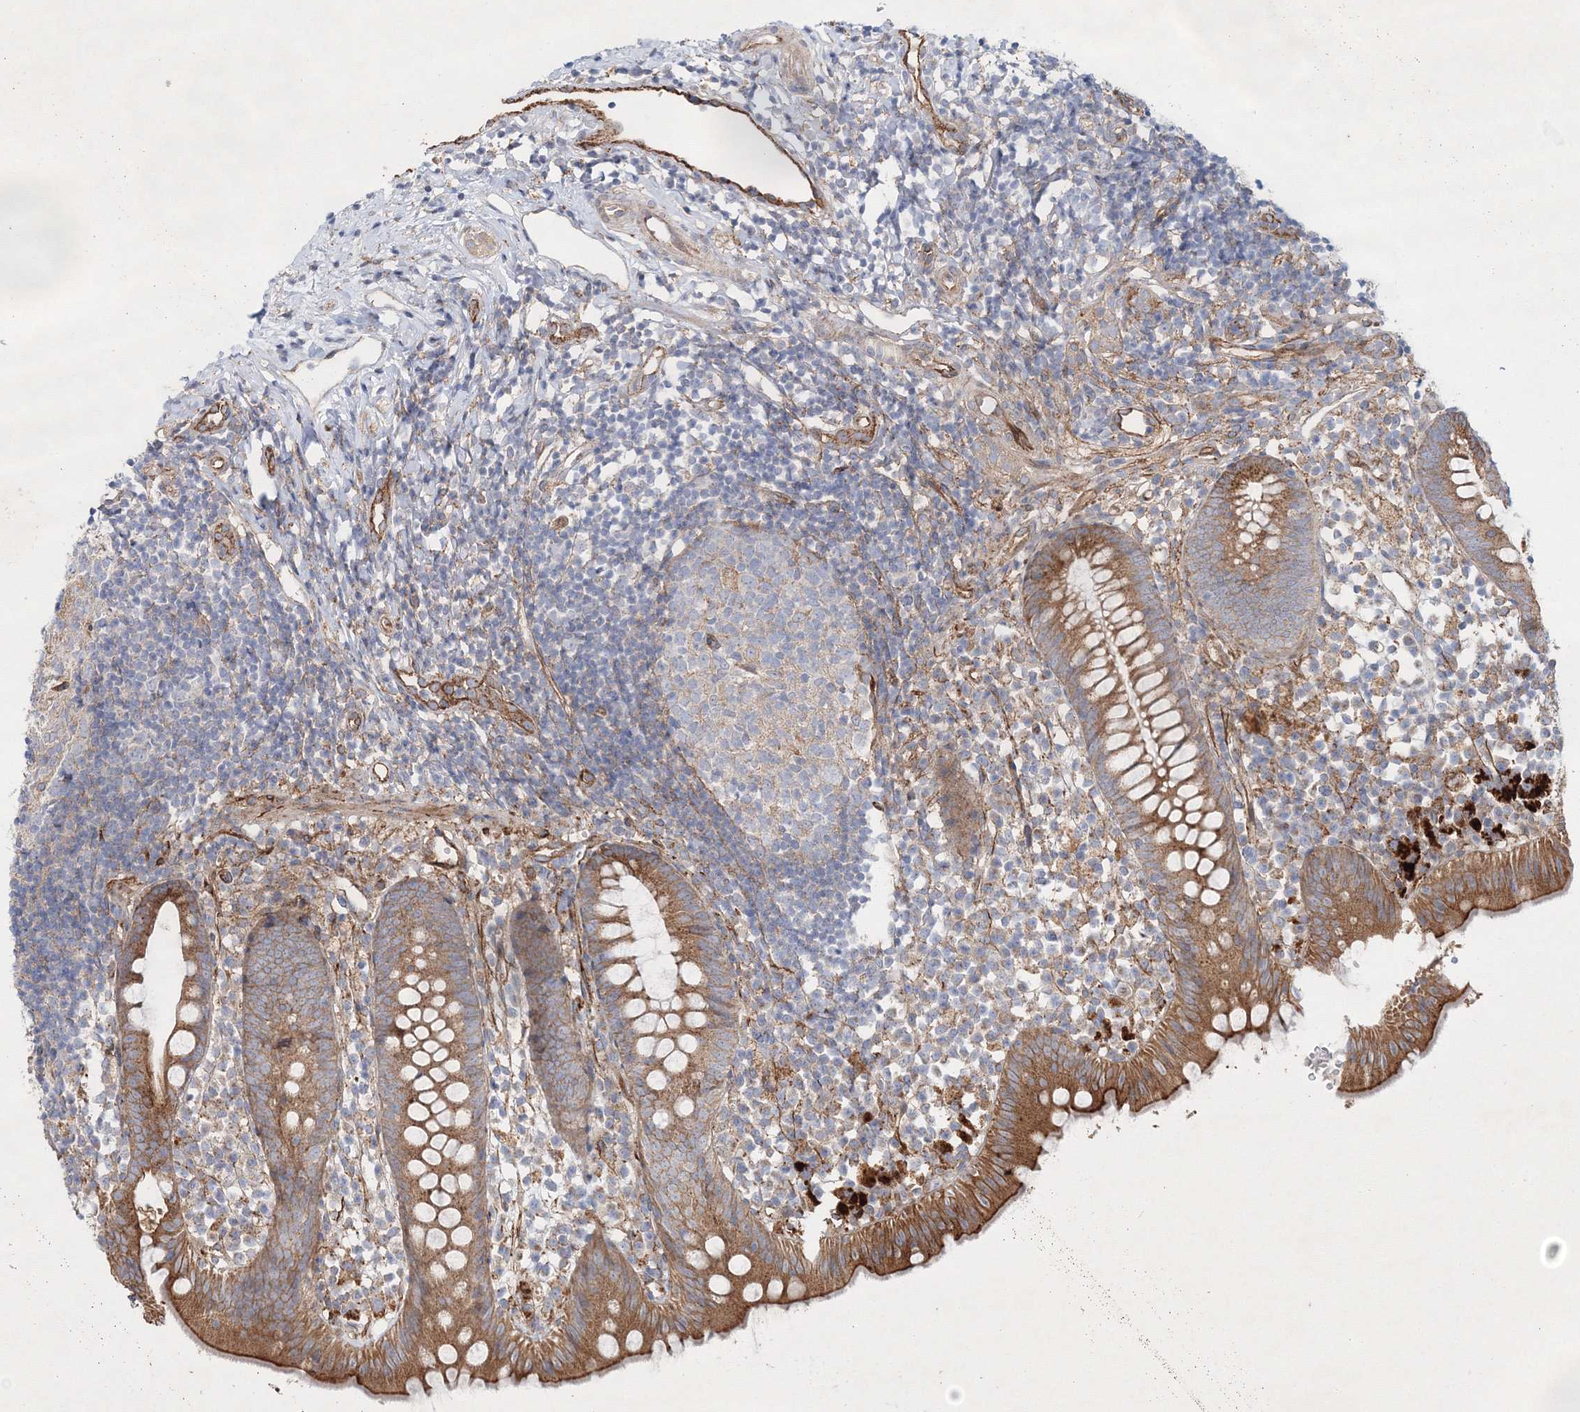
{"staining": {"intensity": "moderate", "quantity": ">75%", "location": "cytoplasmic/membranous"}, "tissue": "appendix", "cell_type": "Glandular cells", "image_type": "normal", "snomed": [{"axis": "morphology", "description": "Normal tissue, NOS"}, {"axis": "topography", "description": "Appendix"}], "caption": "Protein analysis of normal appendix reveals moderate cytoplasmic/membranous staining in approximately >75% of glandular cells. The staining is performed using DAB brown chromogen to label protein expression. The nuclei are counter-stained blue using hematoxylin.", "gene": "ZFYVE16", "patient": {"sex": "female", "age": 20}}